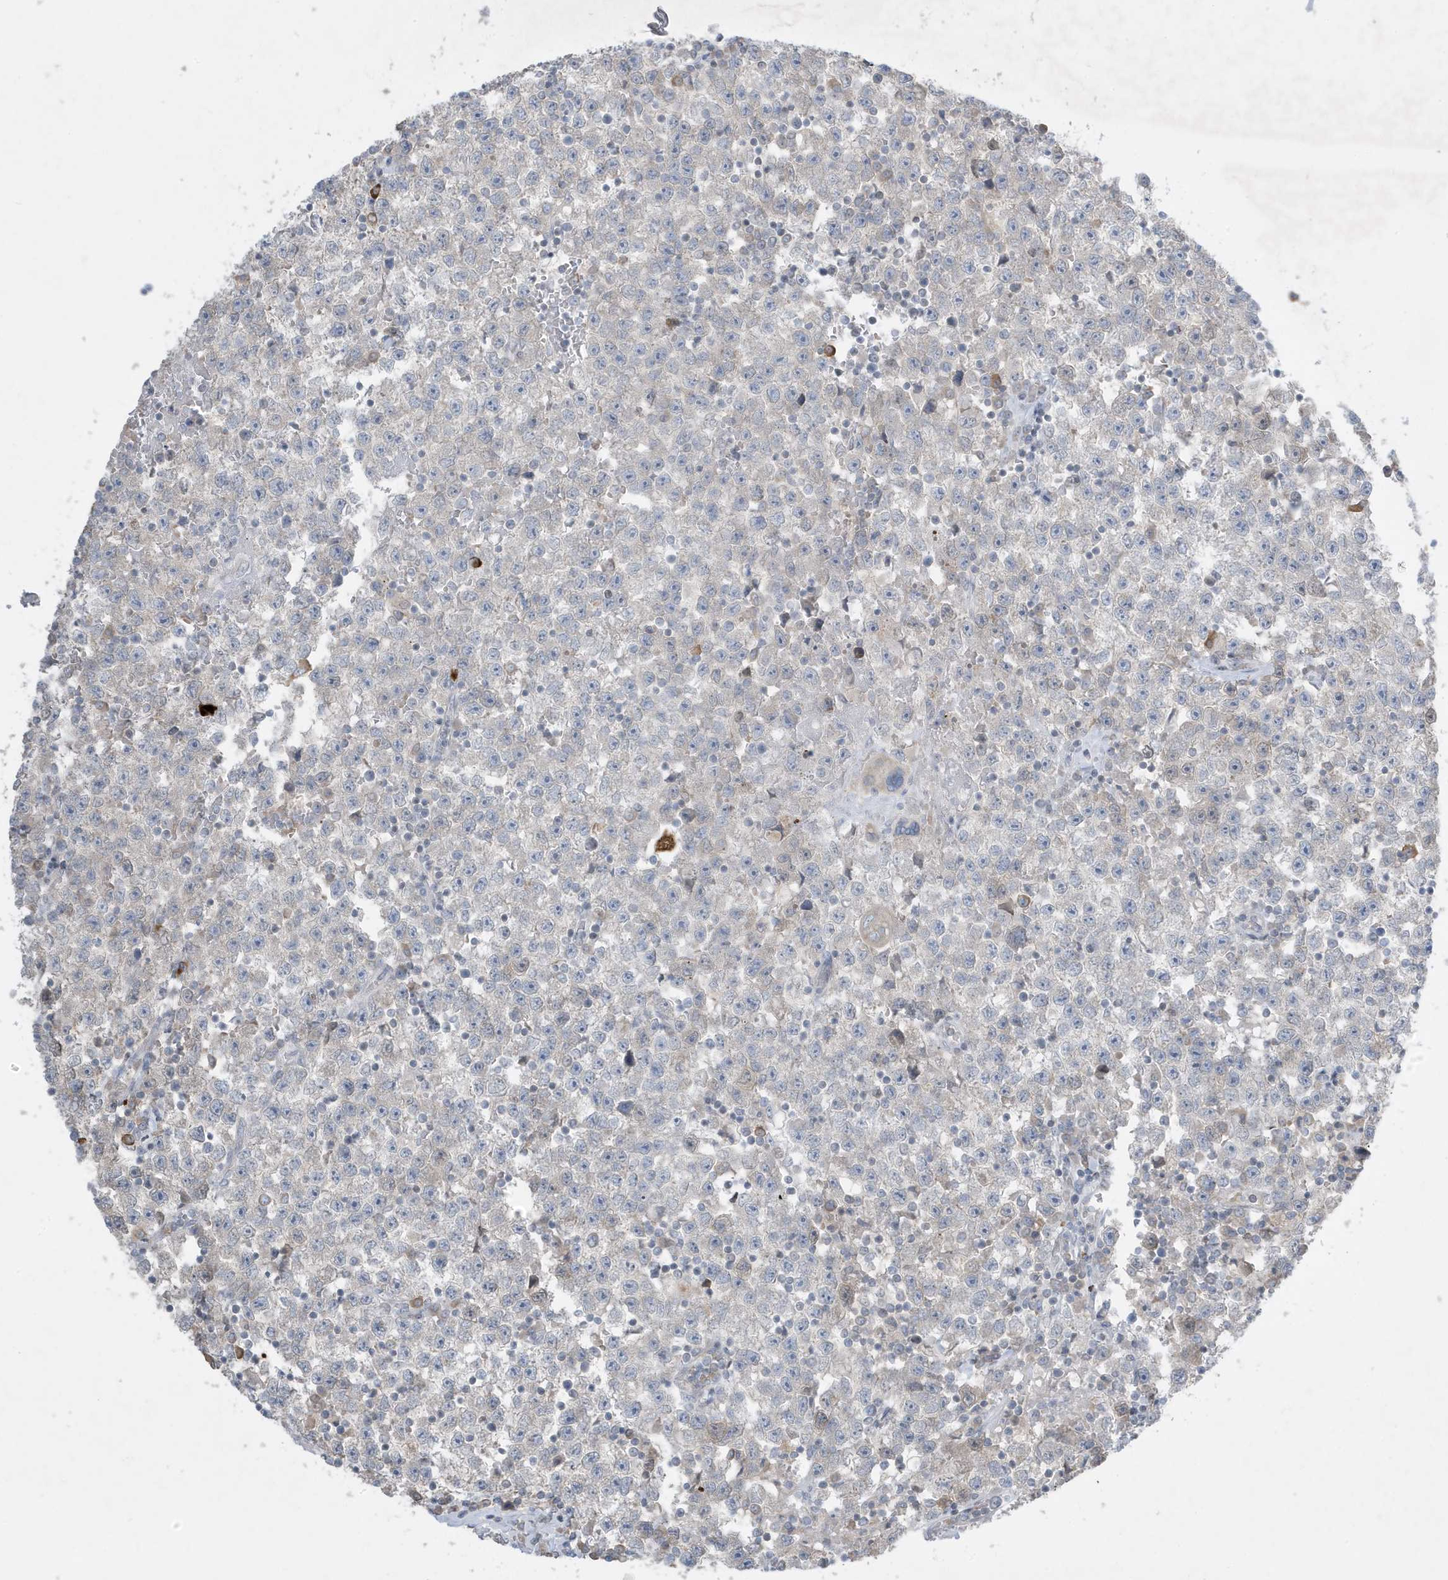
{"staining": {"intensity": "negative", "quantity": "none", "location": "none"}, "tissue": "testis cancer", "cell_type": "Tumor cells", "image_type": "cancer", "snomed": [{"axis": "morphology", "description": "Seminoma, NOS"}, {"axis": "topography", "description": "Testis"}], "caption": "Photomicrograph shows no significant protein staining in tumor cells of seminoma (testis).", "gene": "FNDC1", "patient": {"sex": "male", "age": 22}}